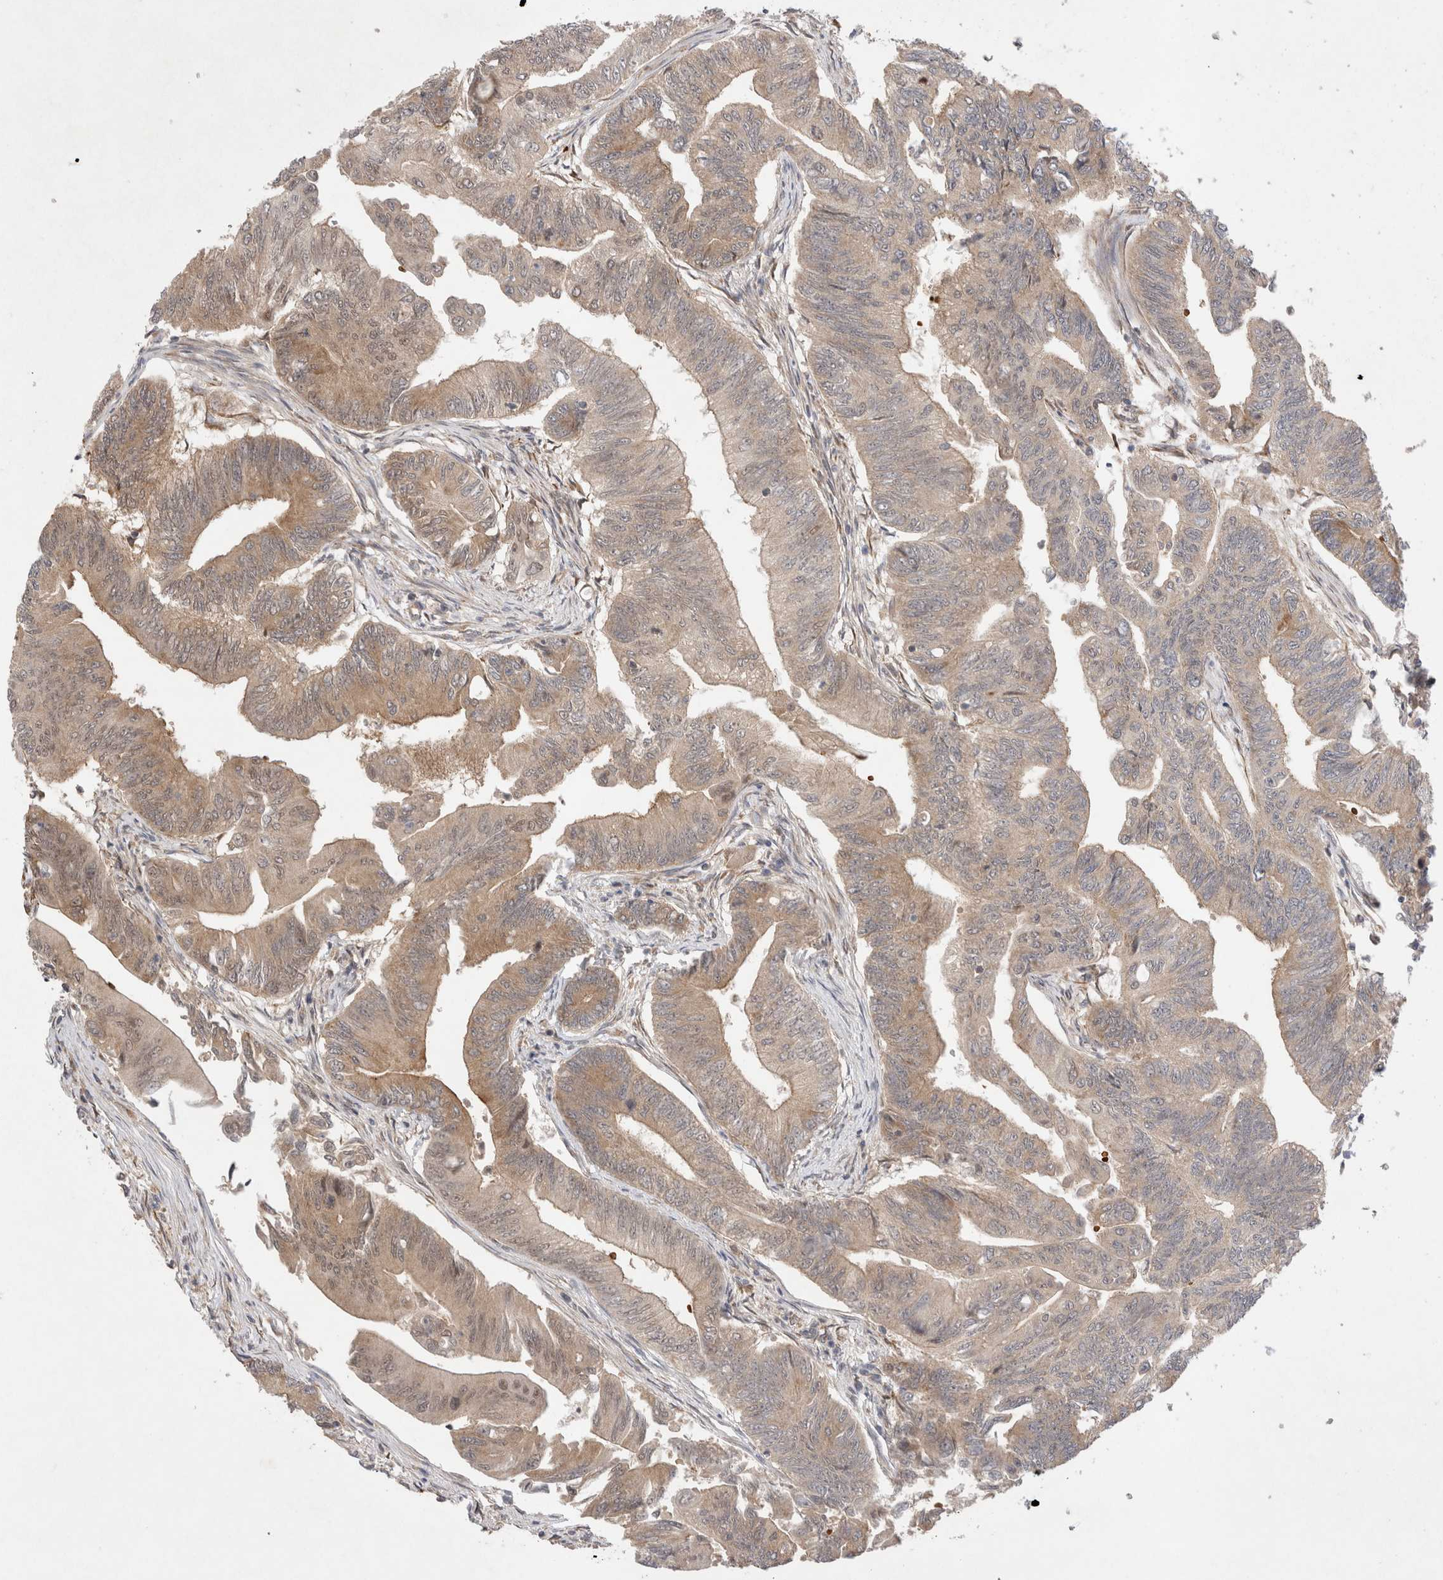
{"staining": {"intensity": "weak", "quantity": ">75%", "location": "cytoplasmic/membranous,nuclear"}, "tissue": "colorectal cancer", "cell_type": "Tumor cells", "image_type": "cancer", "snomed": [{"axis": "morphology", "description": "Adenoma, NOS"}, {"axis": "morphology", "description": "Adenocarcinoma, NOS"}, {"axis": "topography", "description": "Colon"}], "caption": "Colorectal adenocarcinoma was stained to show a protein in brown. There is low levels of weak cytoplasmic/membranous and nuclear positivity in about >75% of tumor cells.", "gene": "EIF3E", "patient": {"sex": "male", "age": 79}}